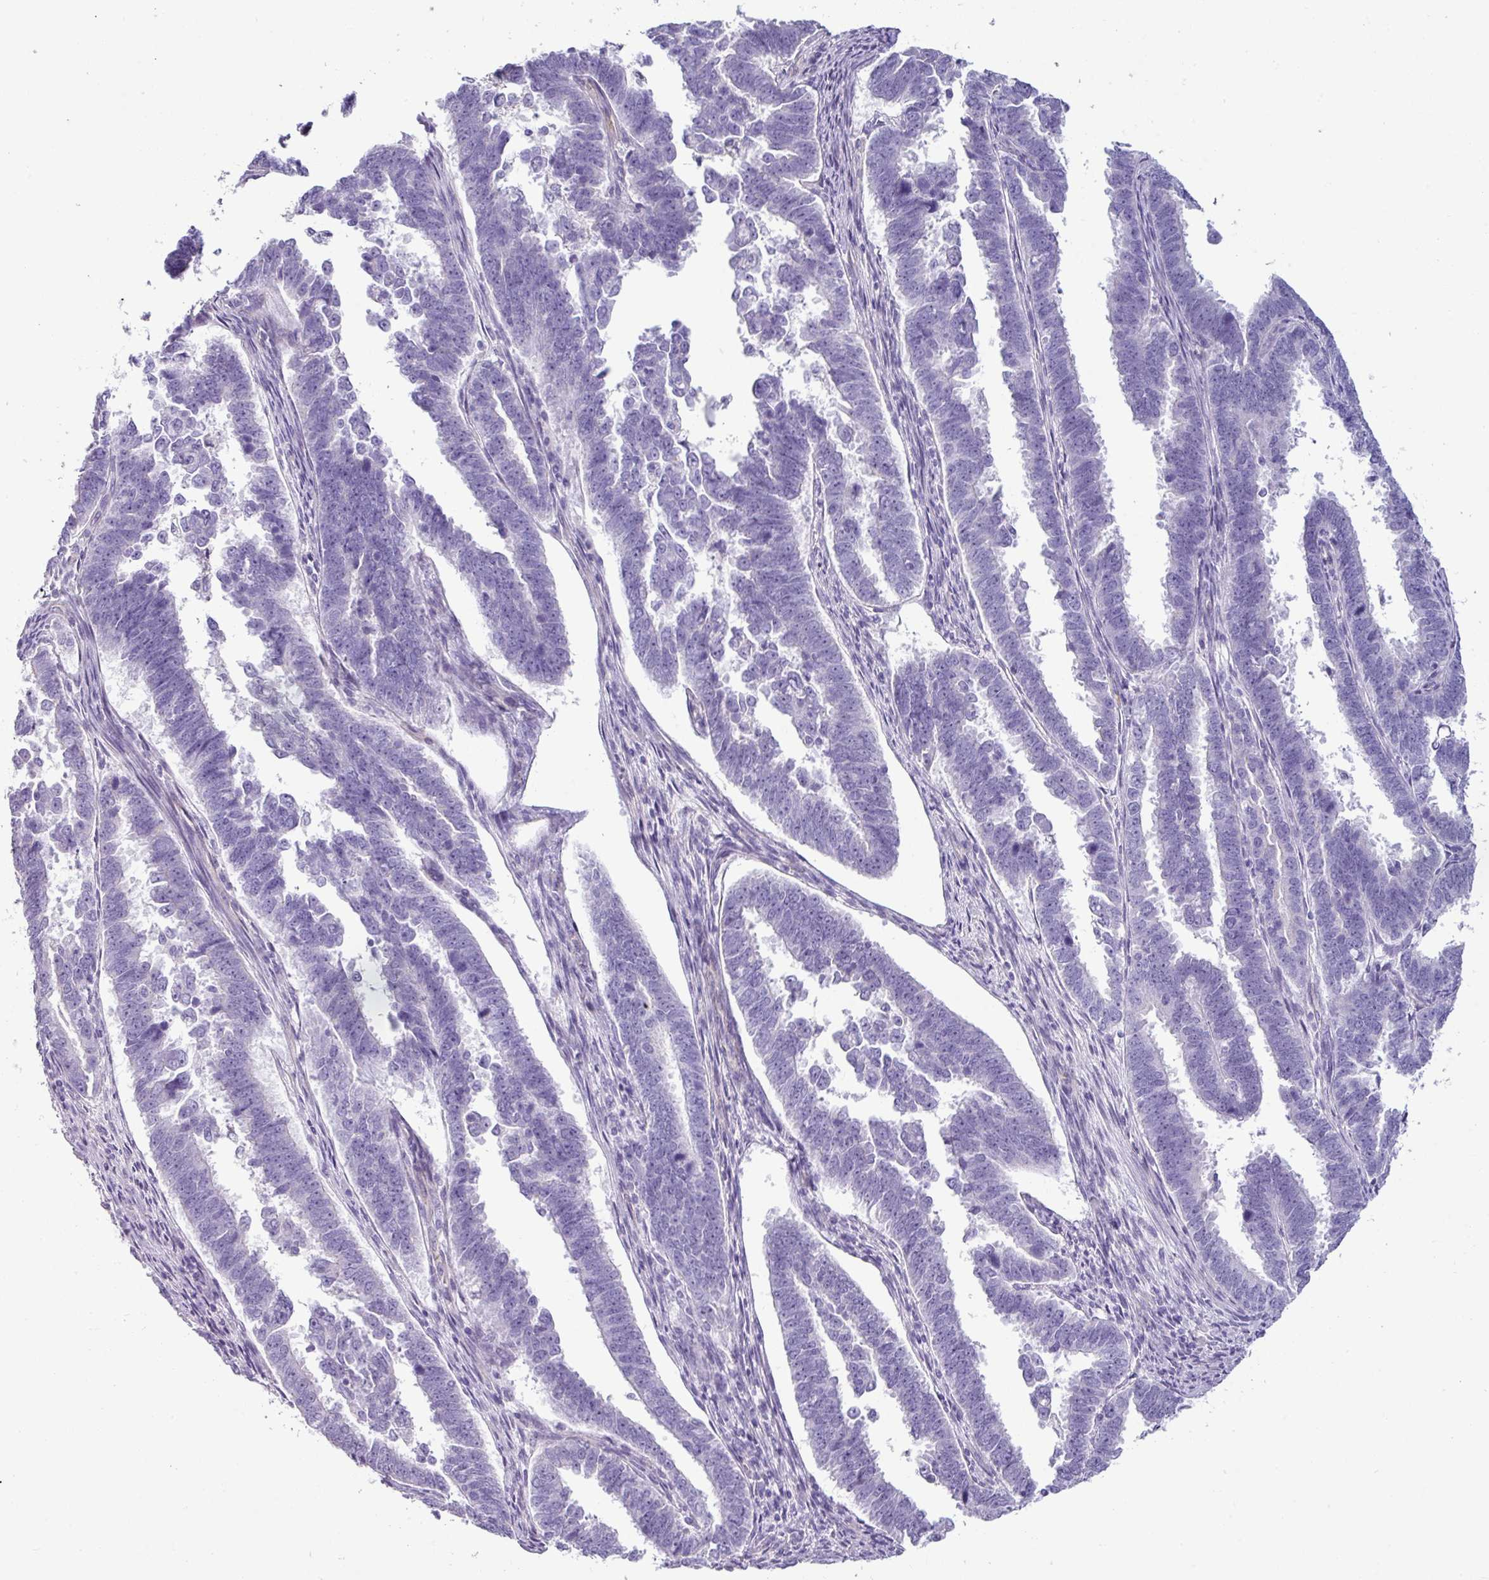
{"staining": {"intensity": "negative", "quantity": "none", "location": "none"}, "tissue": "endometrial cancer", "cell_type": "Tumor cells", "image_type": "cancer", "snomed": [{"axis": "morphology", "description": "Adenocarcinoma, NOS"}, {"axis": "topography", "description": "Endometrium"}], "caption": "Immunohistochemistry photomicrograph of neoplastic tissue: human endometrial adenocarcinoma stained with DAB reveals no significant protein staining in tumor cells.", "gene": "VCX2", "patient": {"sex": "female", "age": 75}}